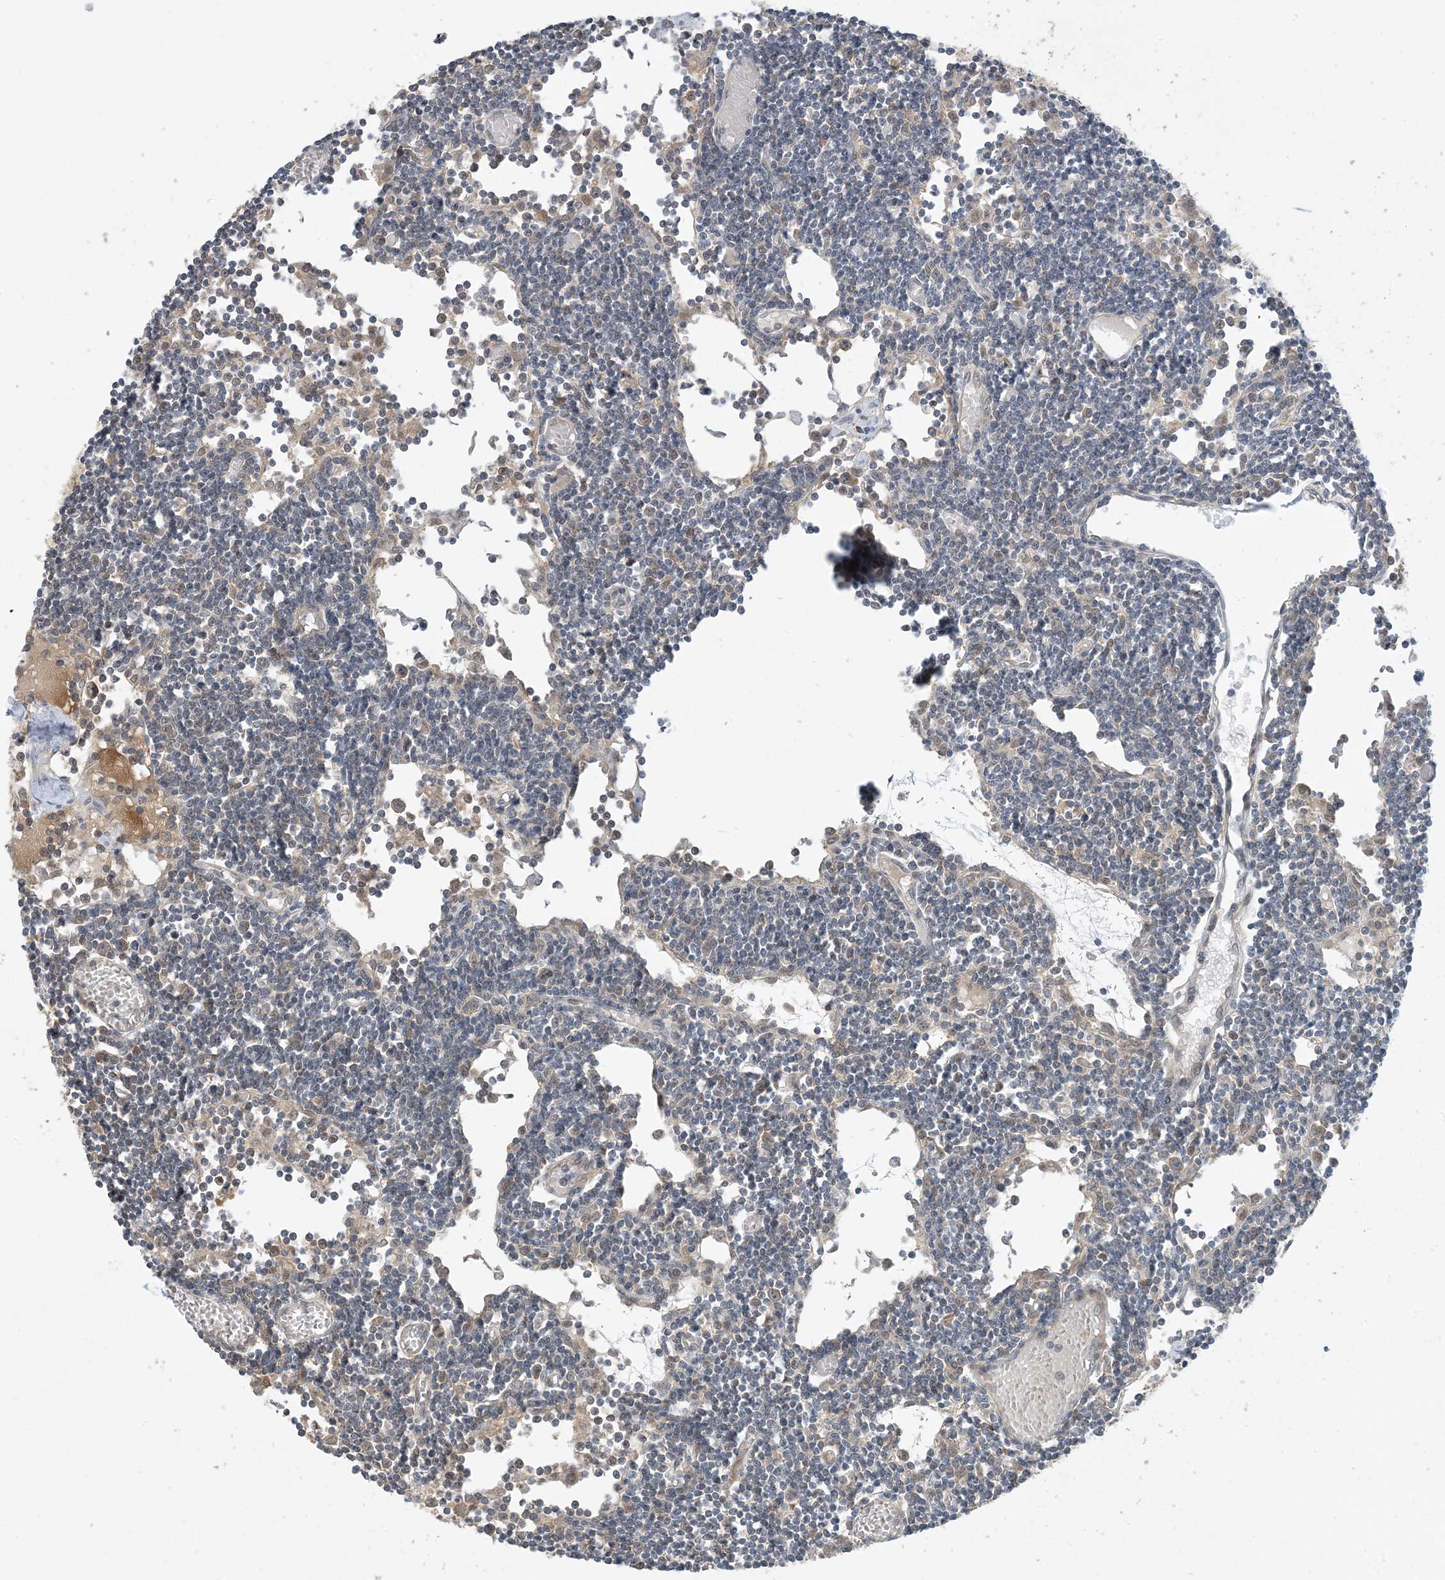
{"staining": {"intensity": "weak", "quantity": ">75%", "location": "cytoplasmic/membranous"}, "tissue": "lymph node", "cell_type": "Germinal center cells", "image_type": "normal", "snomed": [{"axis": "morphology", "description": "Normal tissue, NOS"}, {"axis": "topography", "description": "Lymph node"}], "caption": "Protein staining of unremarkable lymph node reveals weak cytoplasmic/membranous expression in about >75% of germinal center cells. (IHC, brightfield microscopy, high magnification).", "gene": "WDR26", "patient": {"sex": "female", "age": 11}}